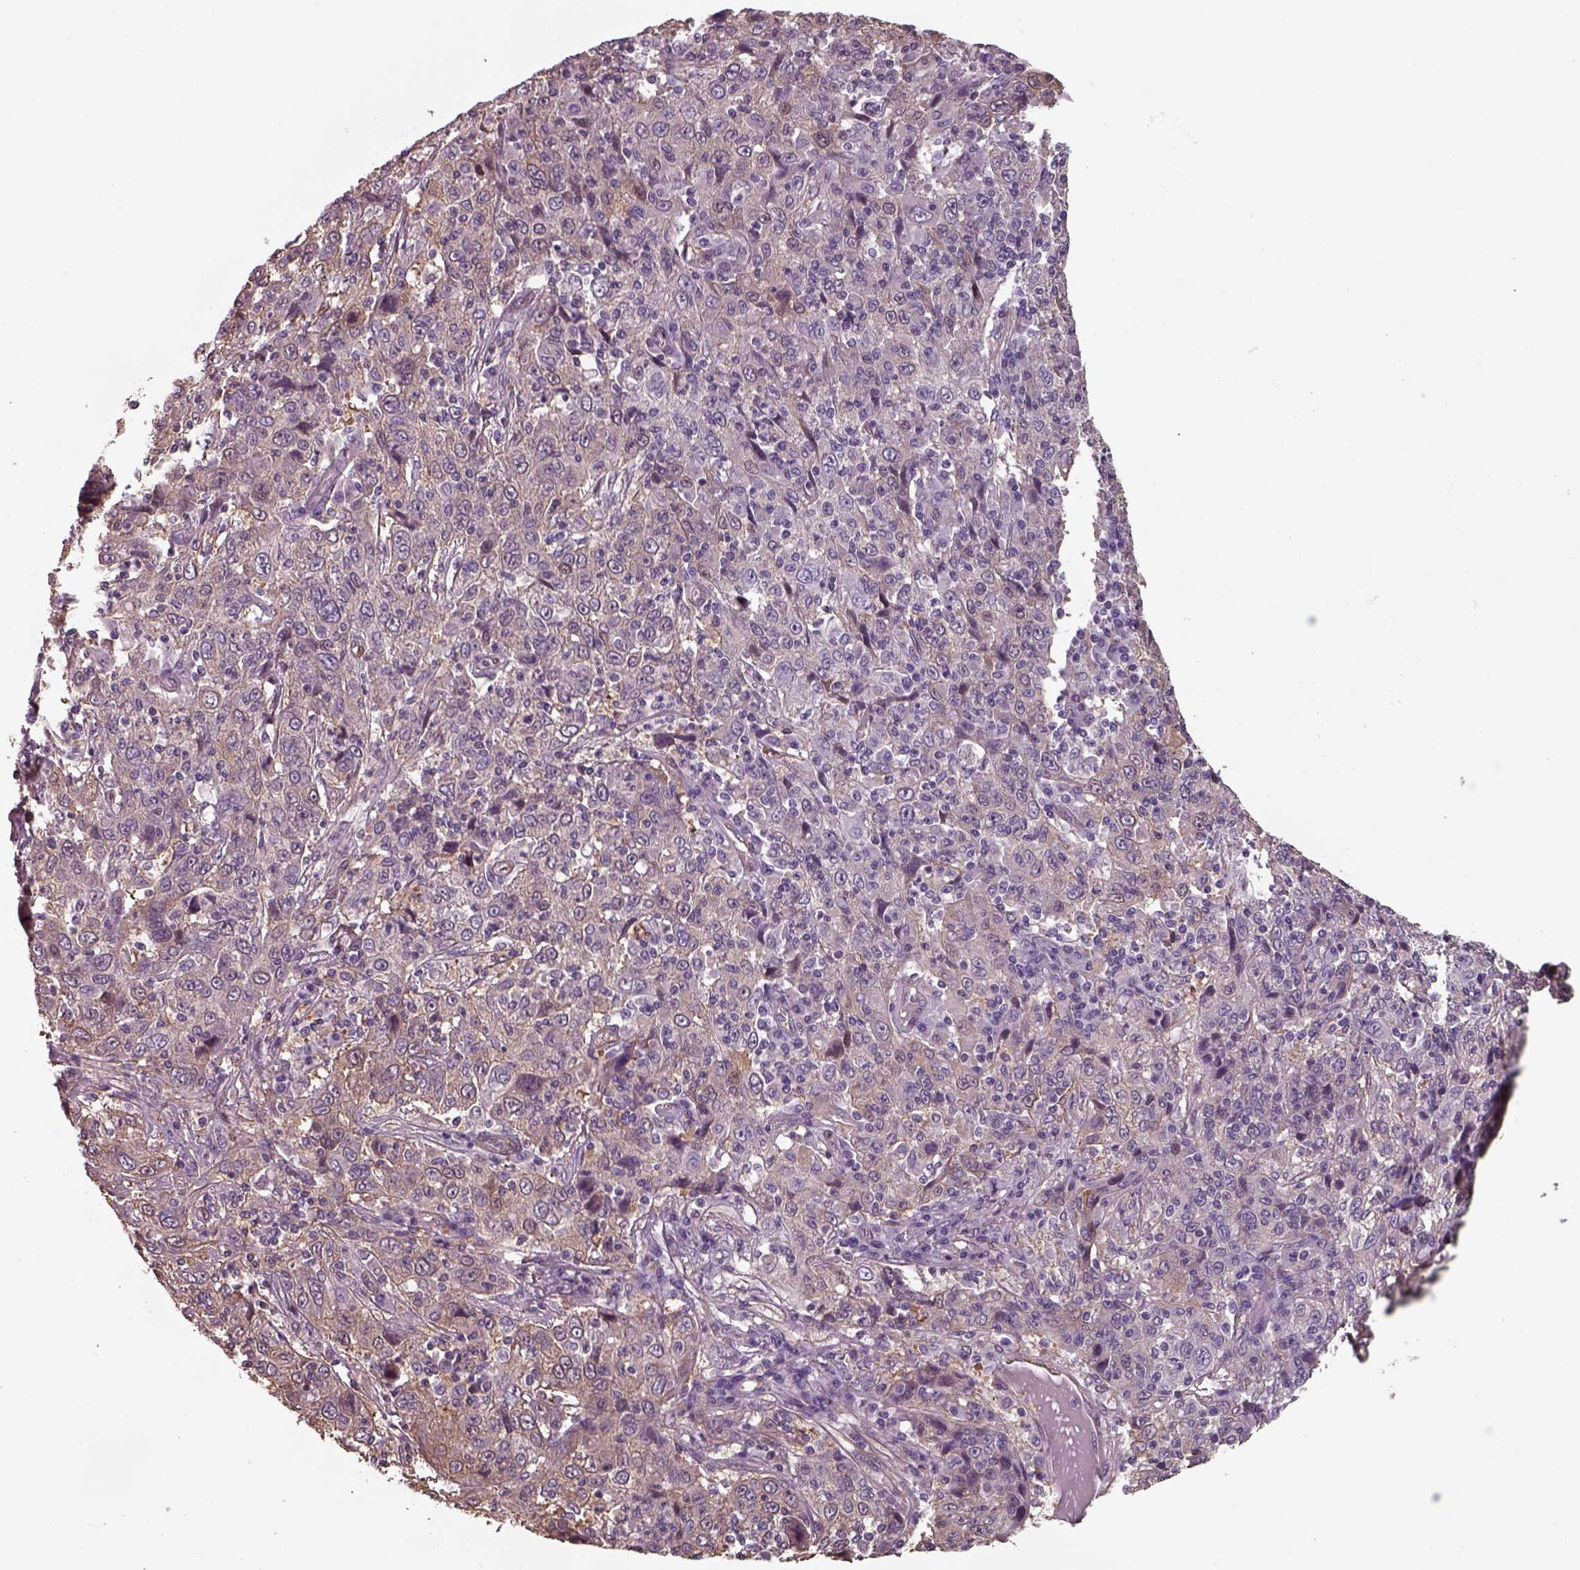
{"staining": {"intensity": "weak", "quantity": "<25%", "location": "cytoplasmic/membranous"}, "tissue": "cervical cancer", "cell_type": "Tumor cells", "image_type": "cancer", "snomed": [{"axis": "morphology", "description": "Squamous cell carcinoma, NOS"}, {"axis": "topography", "description": "Cervix"}], "caption": "The immunohistochemistry histopathology image has no significant expression in tumor cells of cervical squamous cell carcinoma tissue. (Stains: DAB IHC with hematoxylin counter stain, Microscopy: brightfield microscopy at high magnification).", "gene": "ISYNA1", "patient": {"sex": "female", "age": 46}}